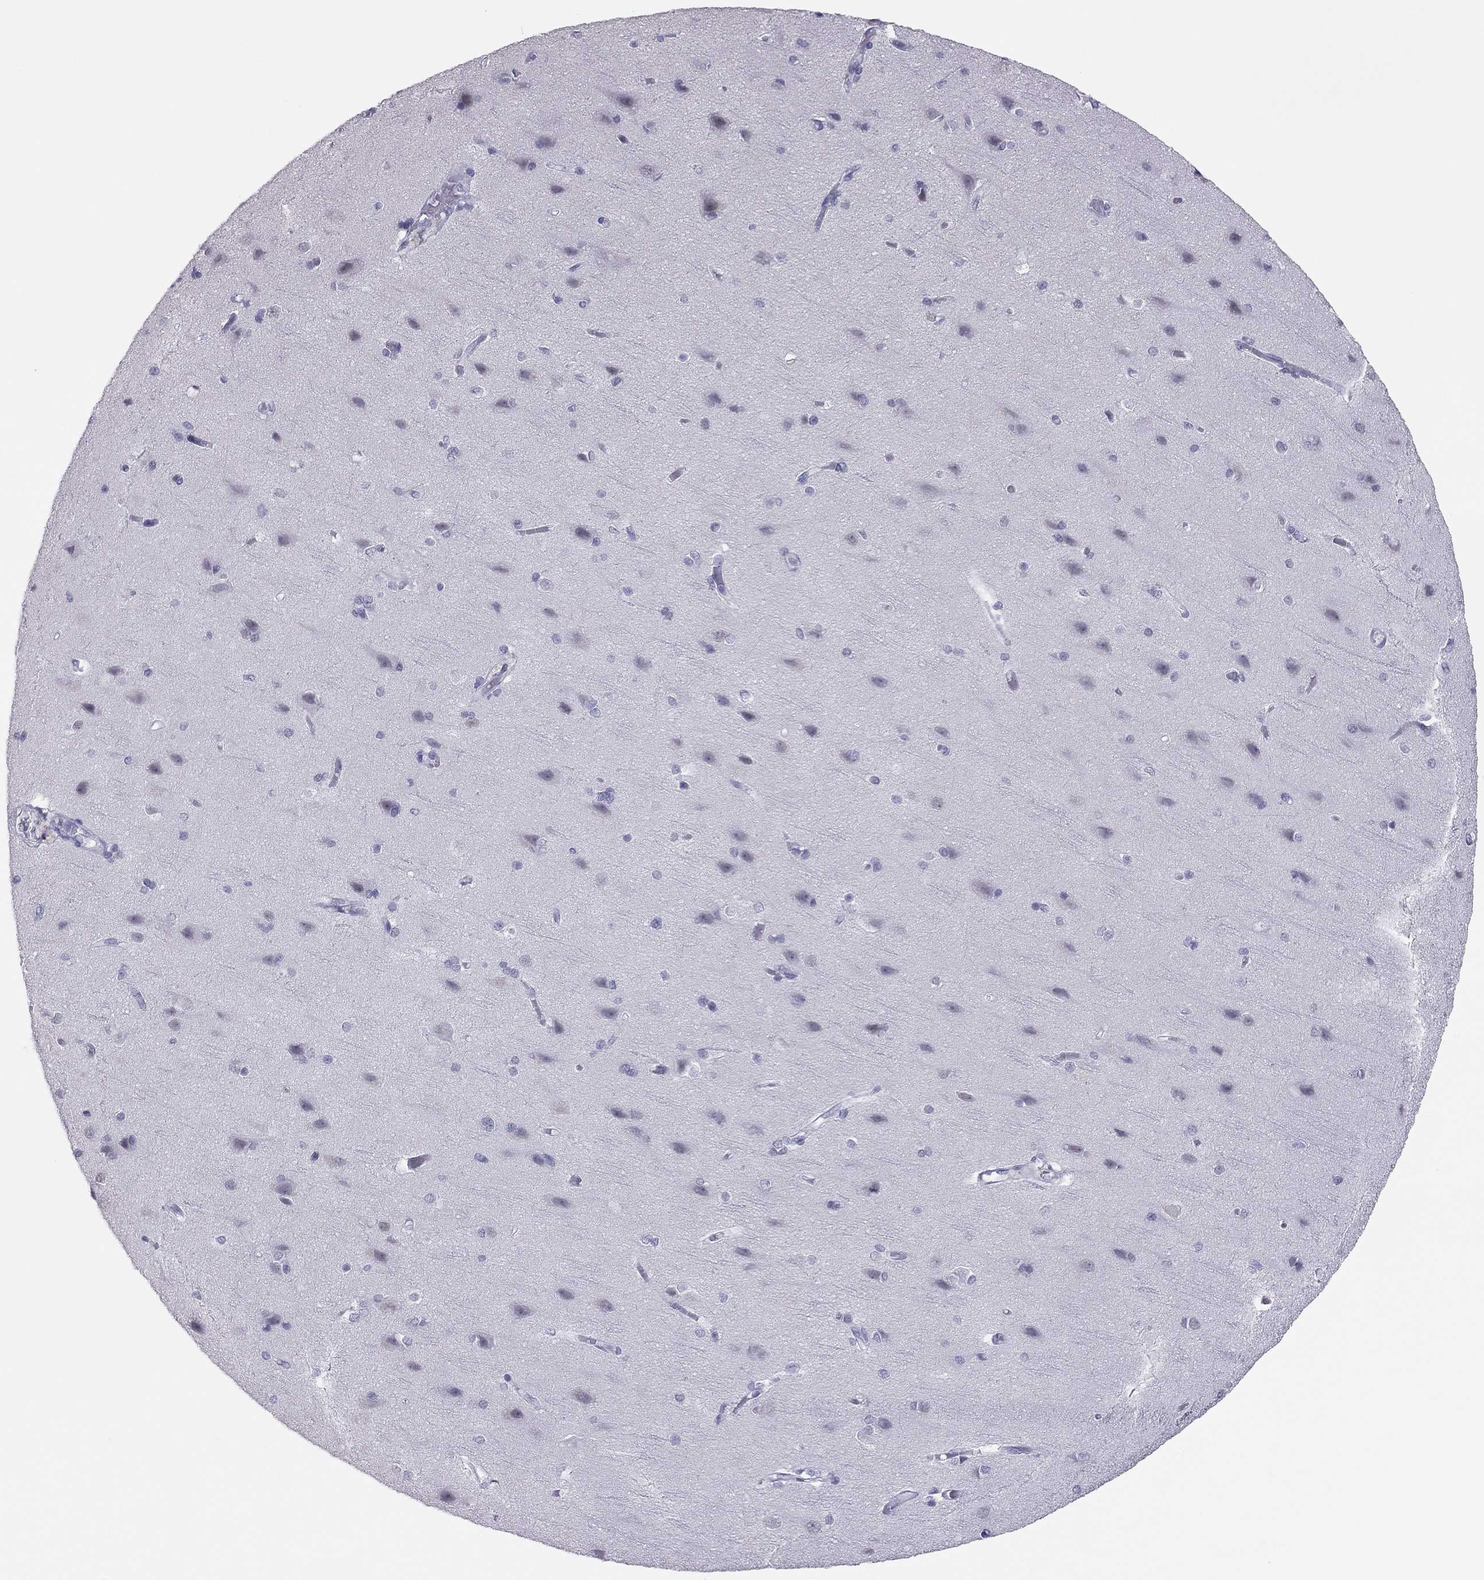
{"staining": {"intensity": "negative", "quantity": "none", "location": "none"}, "tissue": "cerebral cortex", "cell_type": "Endothelial cells", "image_type": "normal", "snomed": [{"axis": "morphology", "description": "Normal tissue, NOS"}, {"axis": "topography", "description": "Cerebral cortex"}], "caption": "Immunohistochemical staining of unremarkable cerebral cortex exhibits no significant staining in endothelial cells. The staining was performed using DAB (3,3'-diaminobenzidine) to visualize the protein expression in brown, while the nuclei were stained in blue with hematoxylin (Magnification: 20x).", "gene": "PHOX2A", "patient": {"sex": "male", "age": 37}}